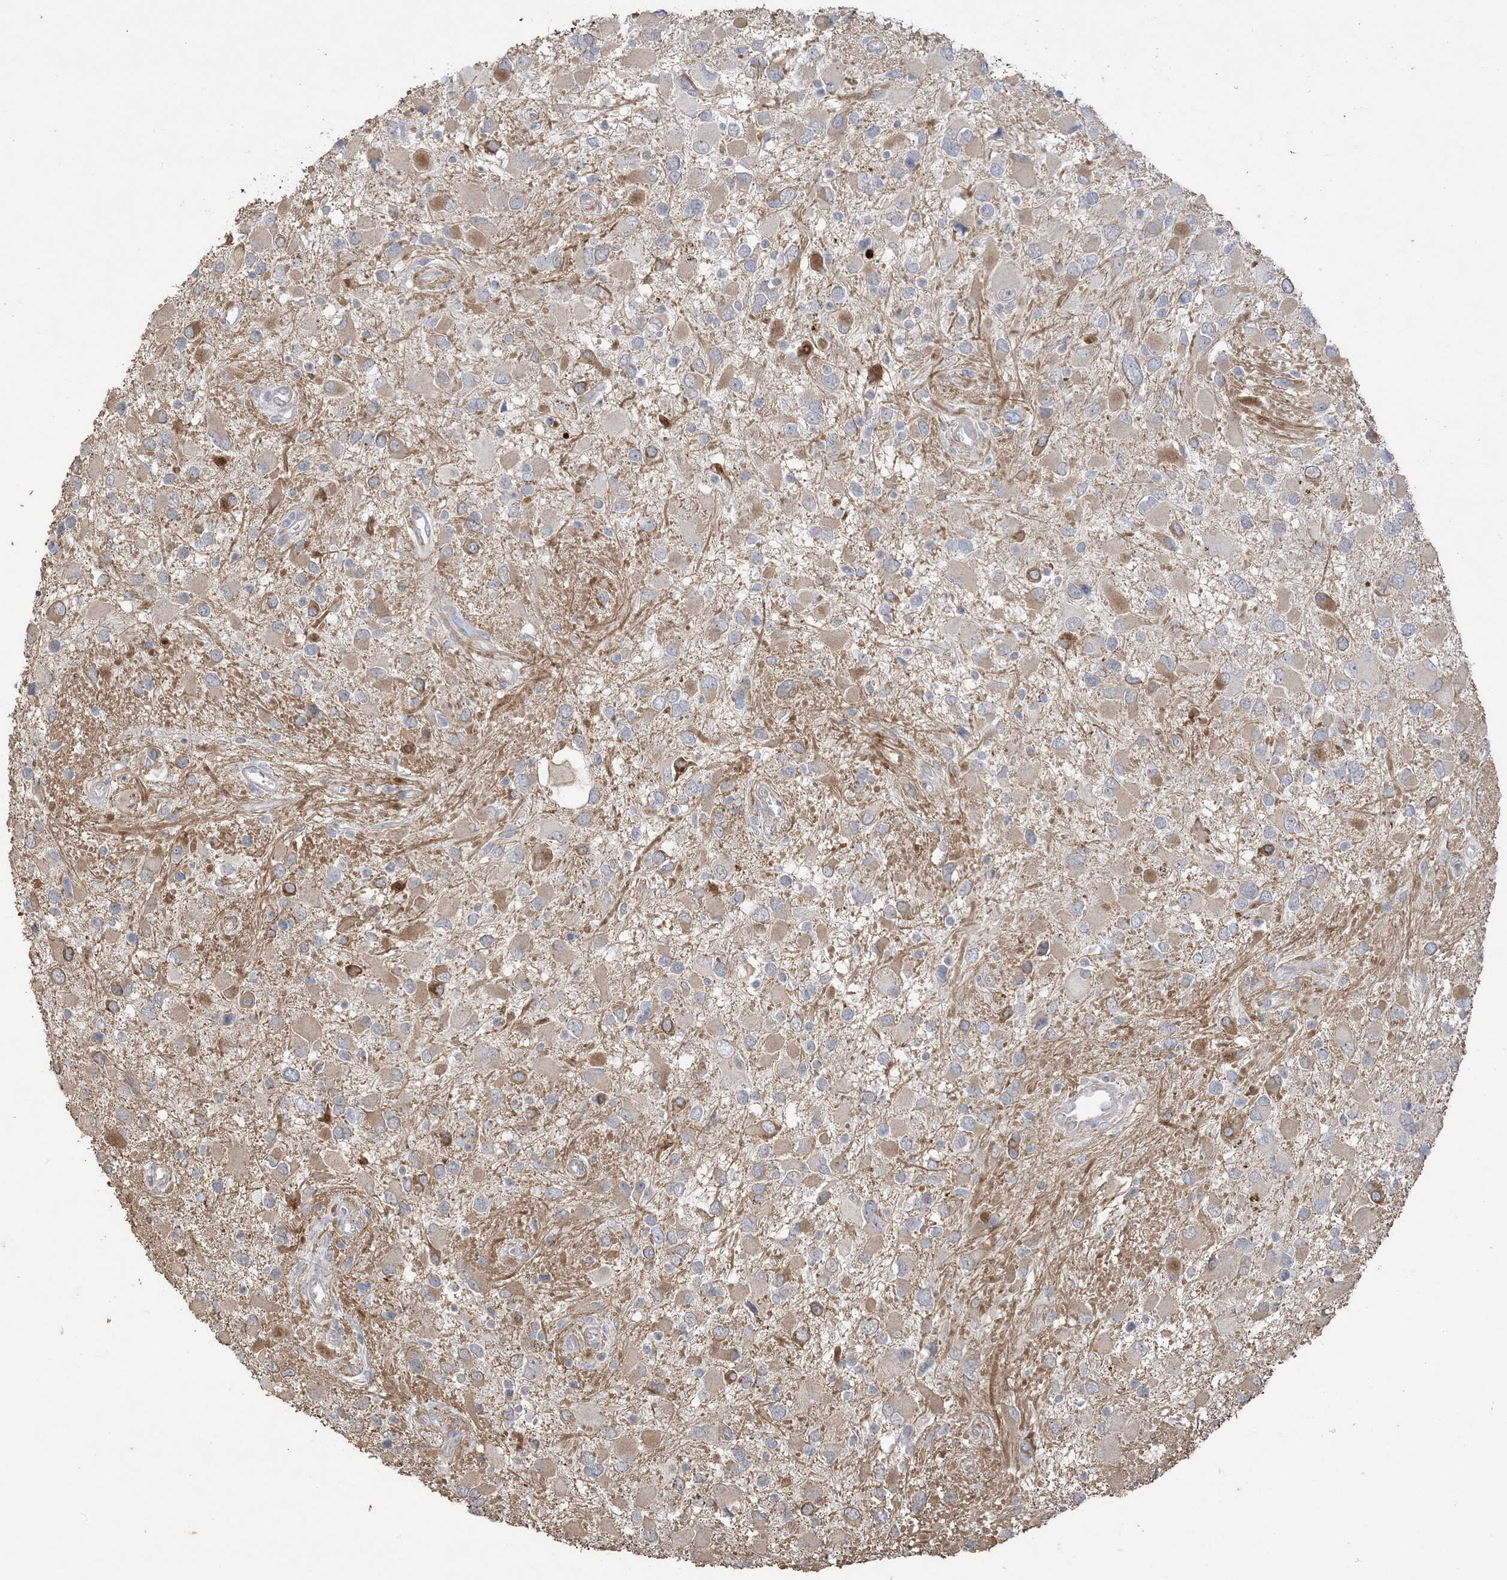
{"staining": {"intensity": "moderate", "quantity": "<25%", "location": "cytoplasmic/membranous"}, "tissue": "glioma", "cell_type": "Tumor cells", "image_type": "cancer", "snomed": [{"axis": "morphology", "description": "Glioma, malignant, High grade"}, {"axis": "topography", "description": "Brain"}], "caption": "Malignant high-grade glioma stained with immunohistochemistry (IHC) displays moderate cytoplasmic/membranous staining in approximately <25% of tumor cells. The protein of interest is shown in brown color, while the nuclei are stained blue.", "gene": "XRN1", "patient": {"sex": "male", "age": 53}}